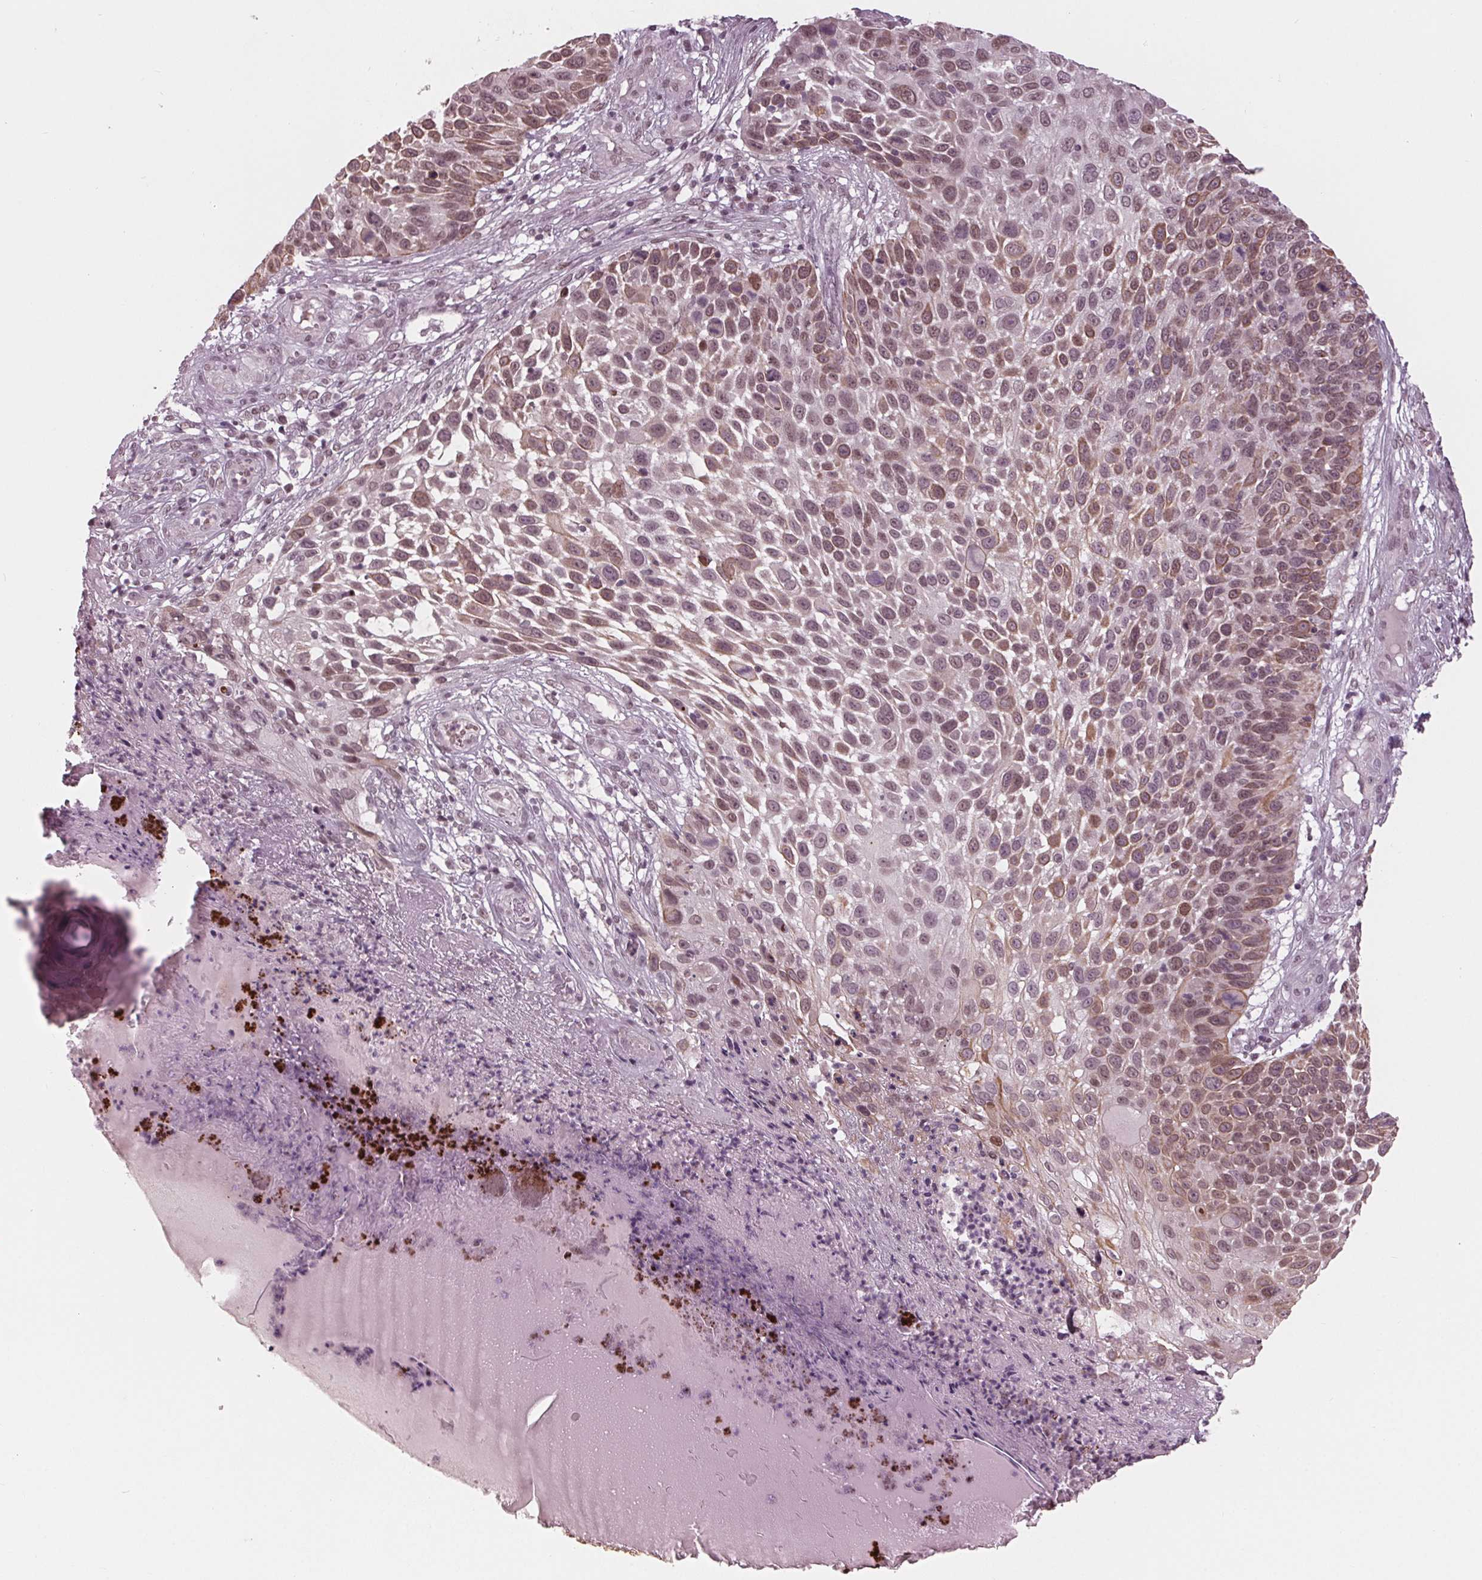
{"staining": {"intensity": "moderate", "quantity": "25%-75%", "location": "cytoplasmic/membranous,nuclear"}, "tissue": "skin cancer", "cell_type": "Tumor cells", "image_type": "cancer", "snomed": [{"axis": "morphology", "description": "Squamous cell carcinoma, NOS"}, {"axis": "topography", "description": "Skin"}], "caption": "A brown stain highlights moderate cytoplasmic/membranous and nuclear staining of a protein in human skin cancer (squamous cell carcinoma) tumor cells. The staining was performed using DAB (3,3'-diaminobenzidine), with brown indicating positive protein expression. Nuclei are stained blue with hematoxylin.", "gene": "DNMT3L", "patient": {"sex": "male", "age": 92}}